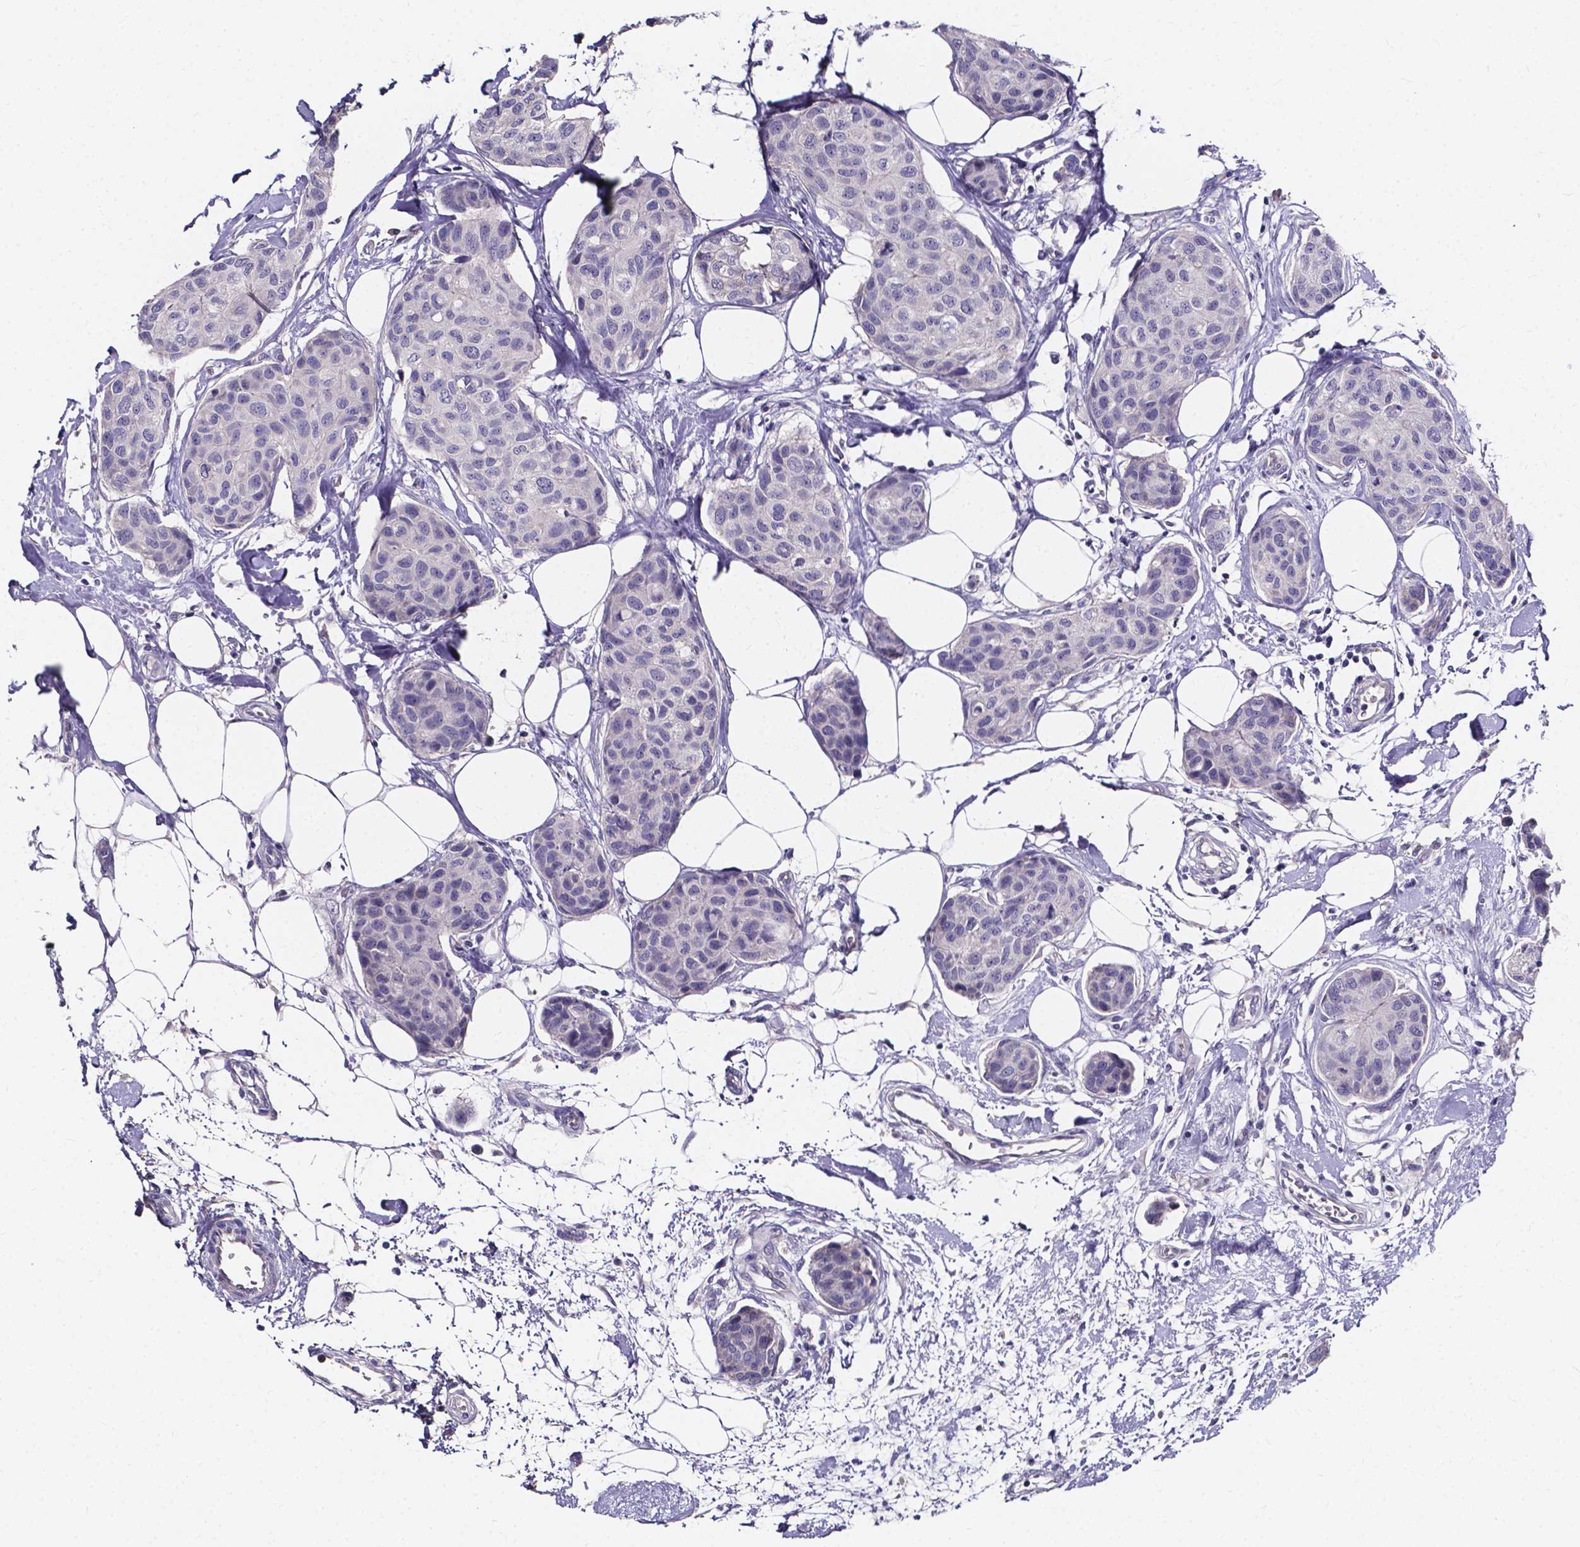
{"staining": {"intensity": "negative", "quantity": "none", "location": "none"}, "tissue": "breast cancer", "cell_type": "Tumor cells", "image_type": "cancer", "snomed": [{"axis": "morphology", "description": "Duct carcinoma"}, {"axis": "topography", "description": "Breast"}], "caption": "This is an immunohistochemistry micrograph of breast infiltrating ductal carcinoma. There is no staining in tumor cells.", "gene": "SPOCD1", "patient": {"sex": "female", "age": 80}}